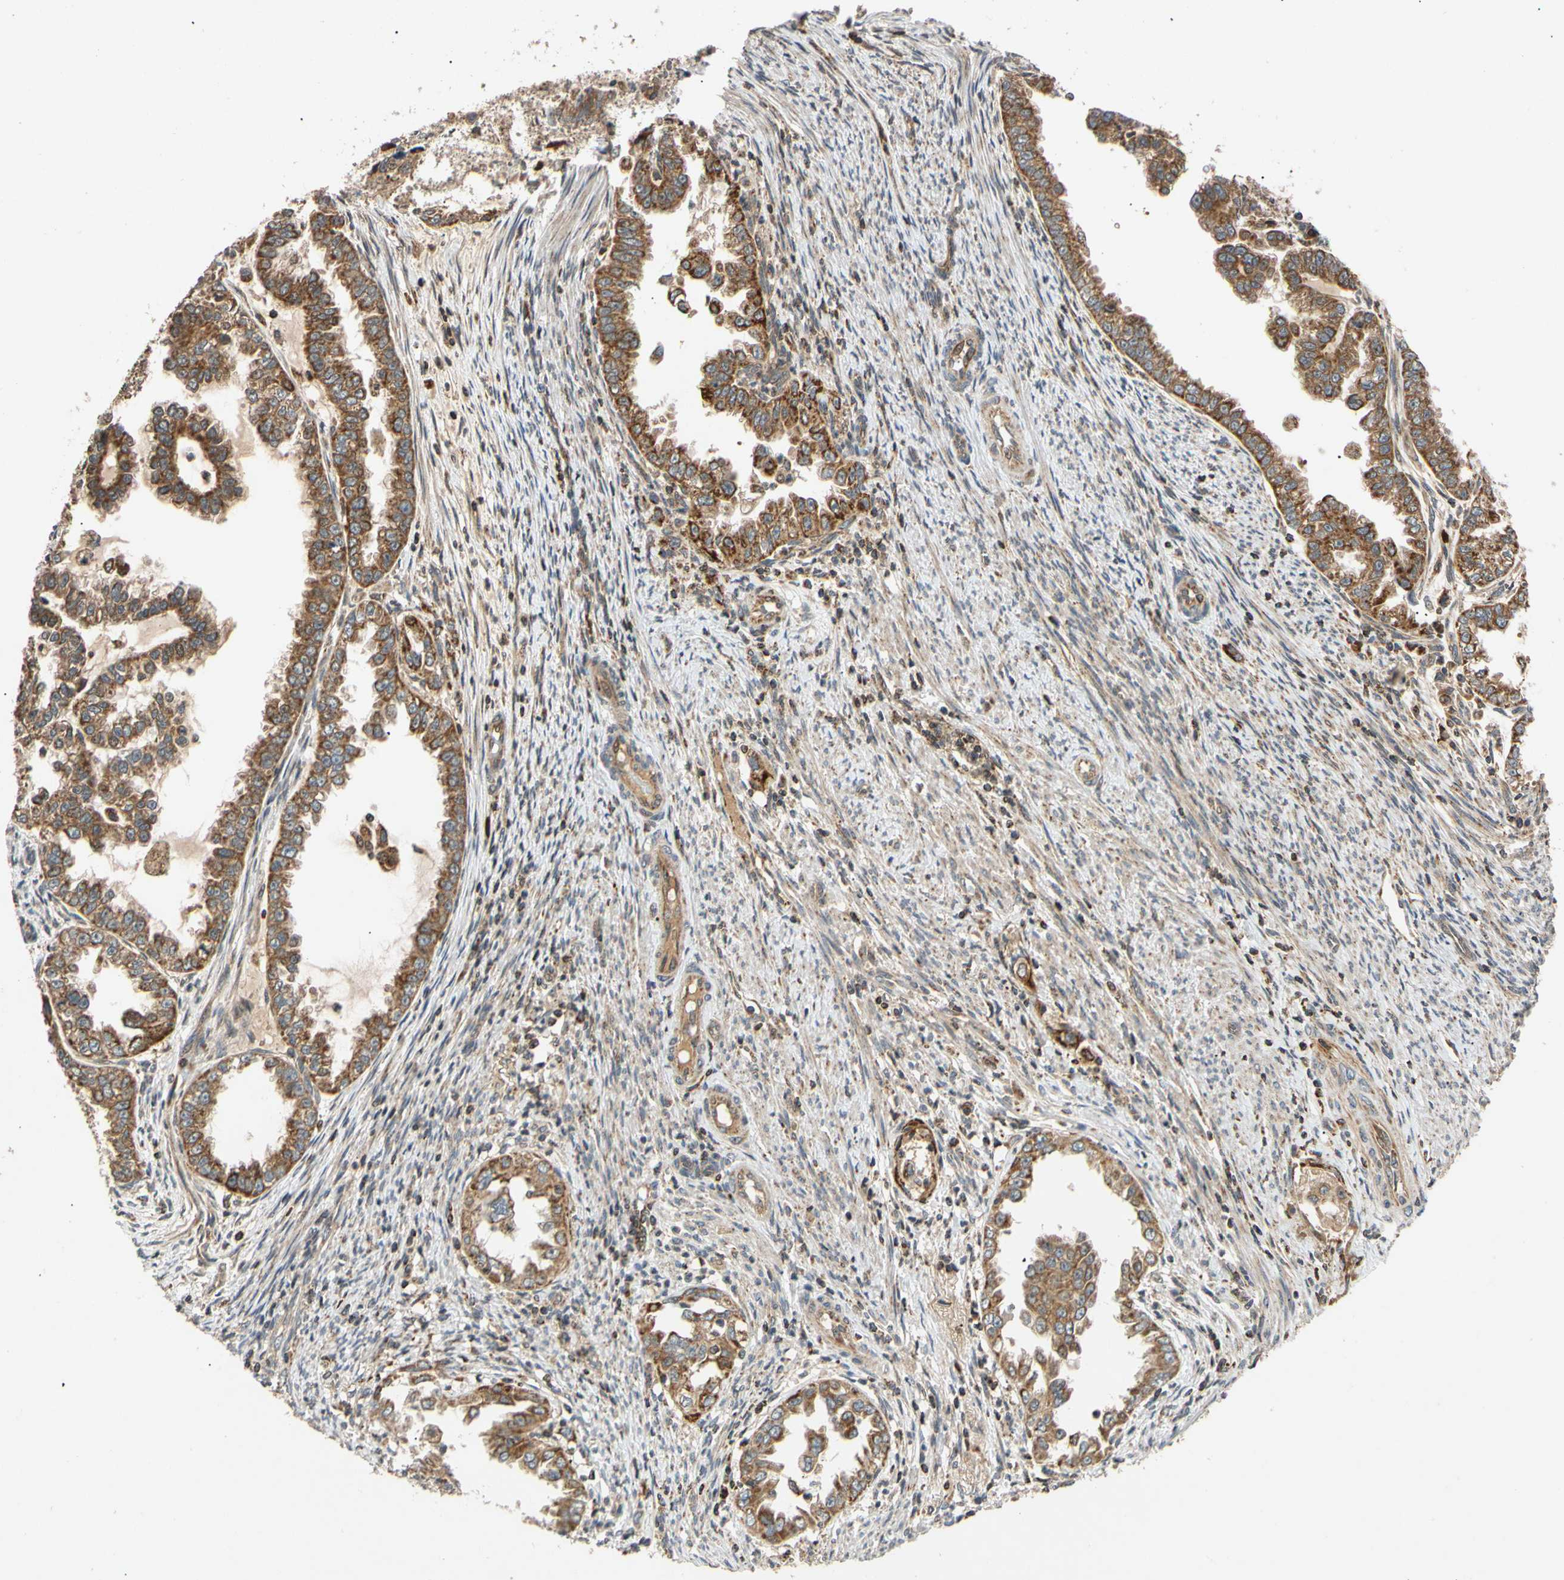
{"staining": {"intensity": "strong", "quantity": ">75%", "location": "cytoplasmic/membranous"}, "tissue": "endometrial cancer", "cell_type": "Tumor cells", "image_type": "cancer", "snomed": [{"axis": "morphology", "description": "Adenocarcinoma, NOS"}, {"axis": "topography", "description": "Endometrium"}], "caption": "IHC image of human adenocarcinoma (endometrial) stained for a protein (brown), which shows high levels of strong cytoplasmic/membranous staining in about >75% of tumor cells.", "gene": "MRPS22", "patient": {"sex": "female", "age": 85}}